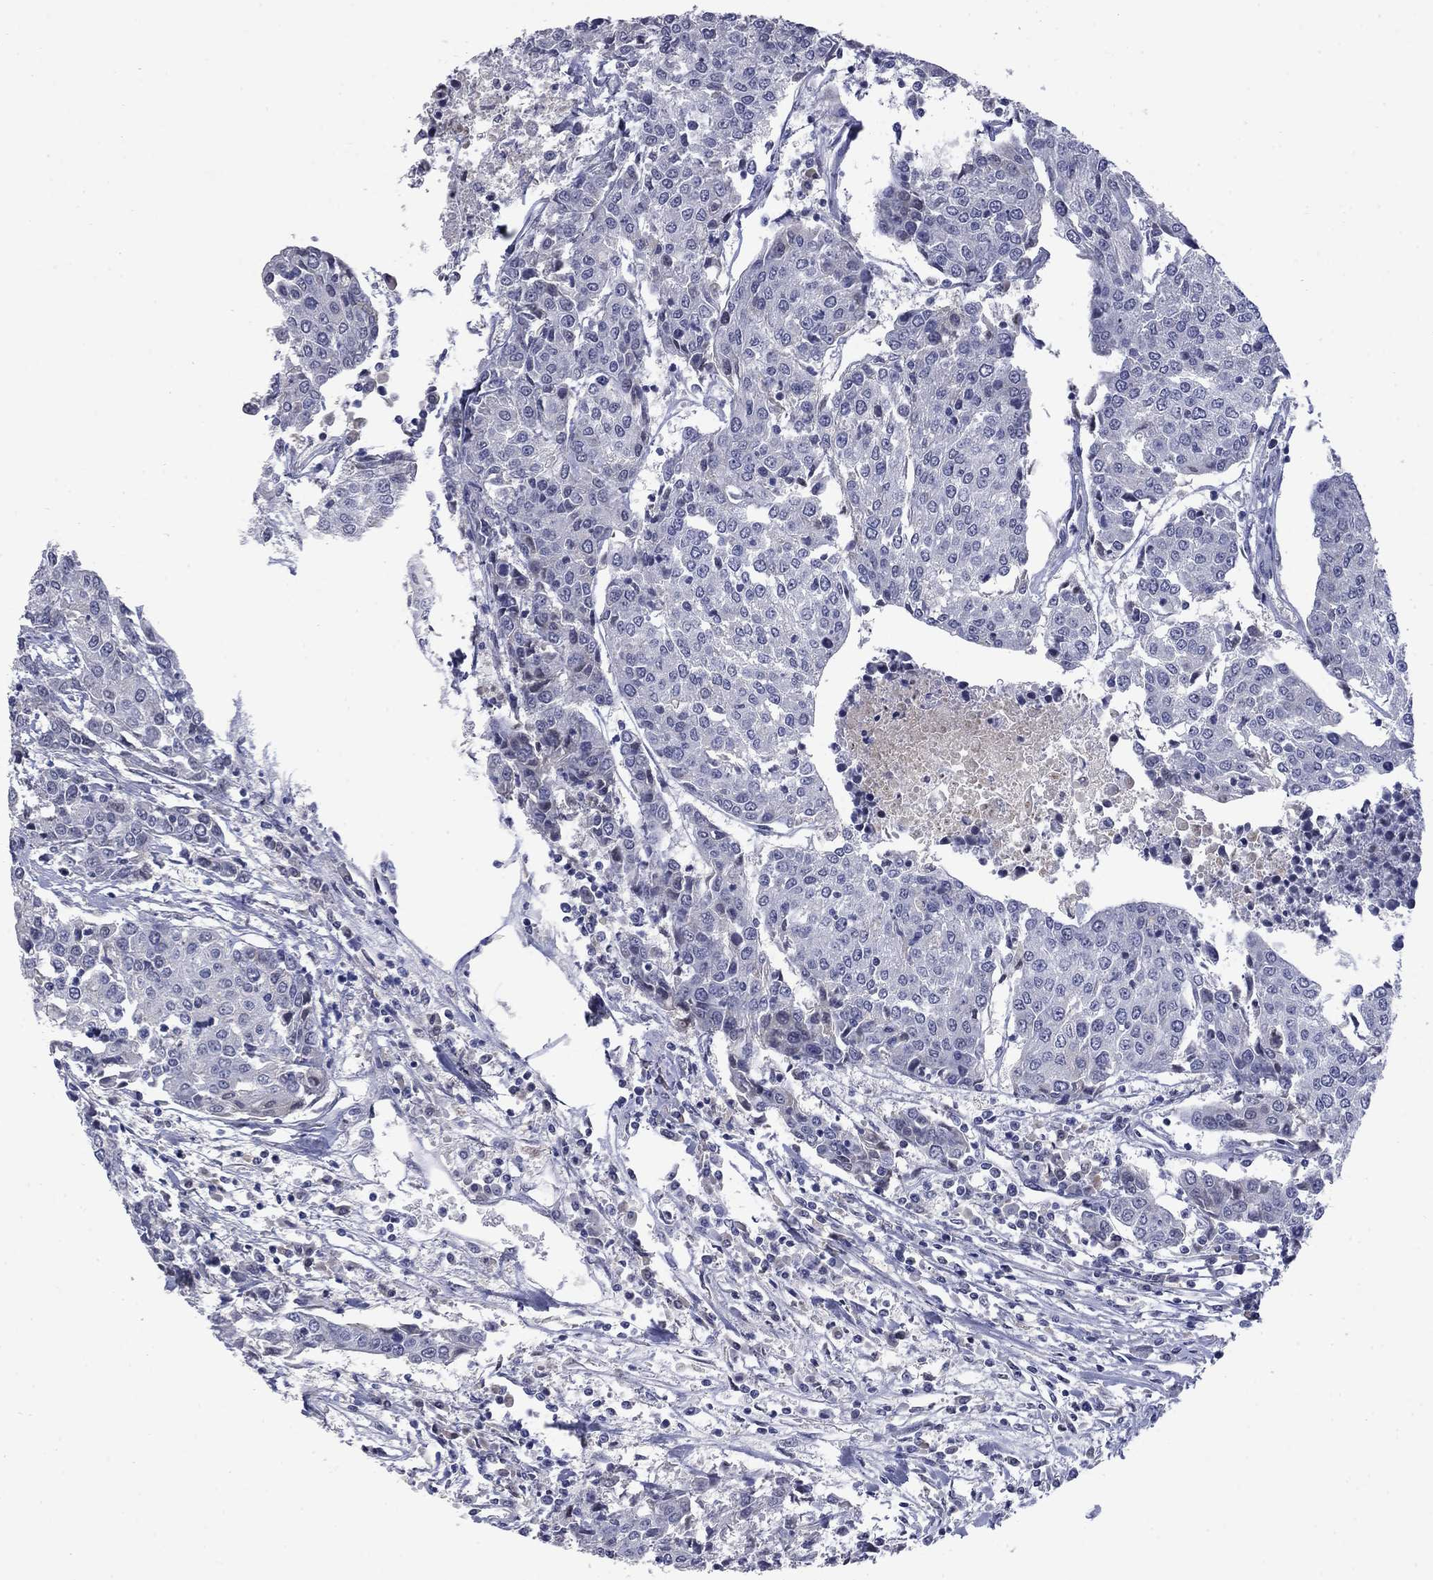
{"staining": {"intensity": "negative", "quantity": "none", "location": "none"}, "tissue": "urothelial cancer", "cell_type": "Tumor cells", "image_type": "cancer", "snomed": [{"axis": "morphology", "description": "Urothelial carcinoma, High grade"}, {"axis": "topography", "description": "Urinary bladder"}], "caption": "Tumor cells are negative for protein expression in human urothelial cancer. (Brightfield microscopy of DAB (3,3'-diaminobenzidine) IHC at high magnification).", "gene": "SLC51A", "patient": {"sex": "female", "age": 85}}